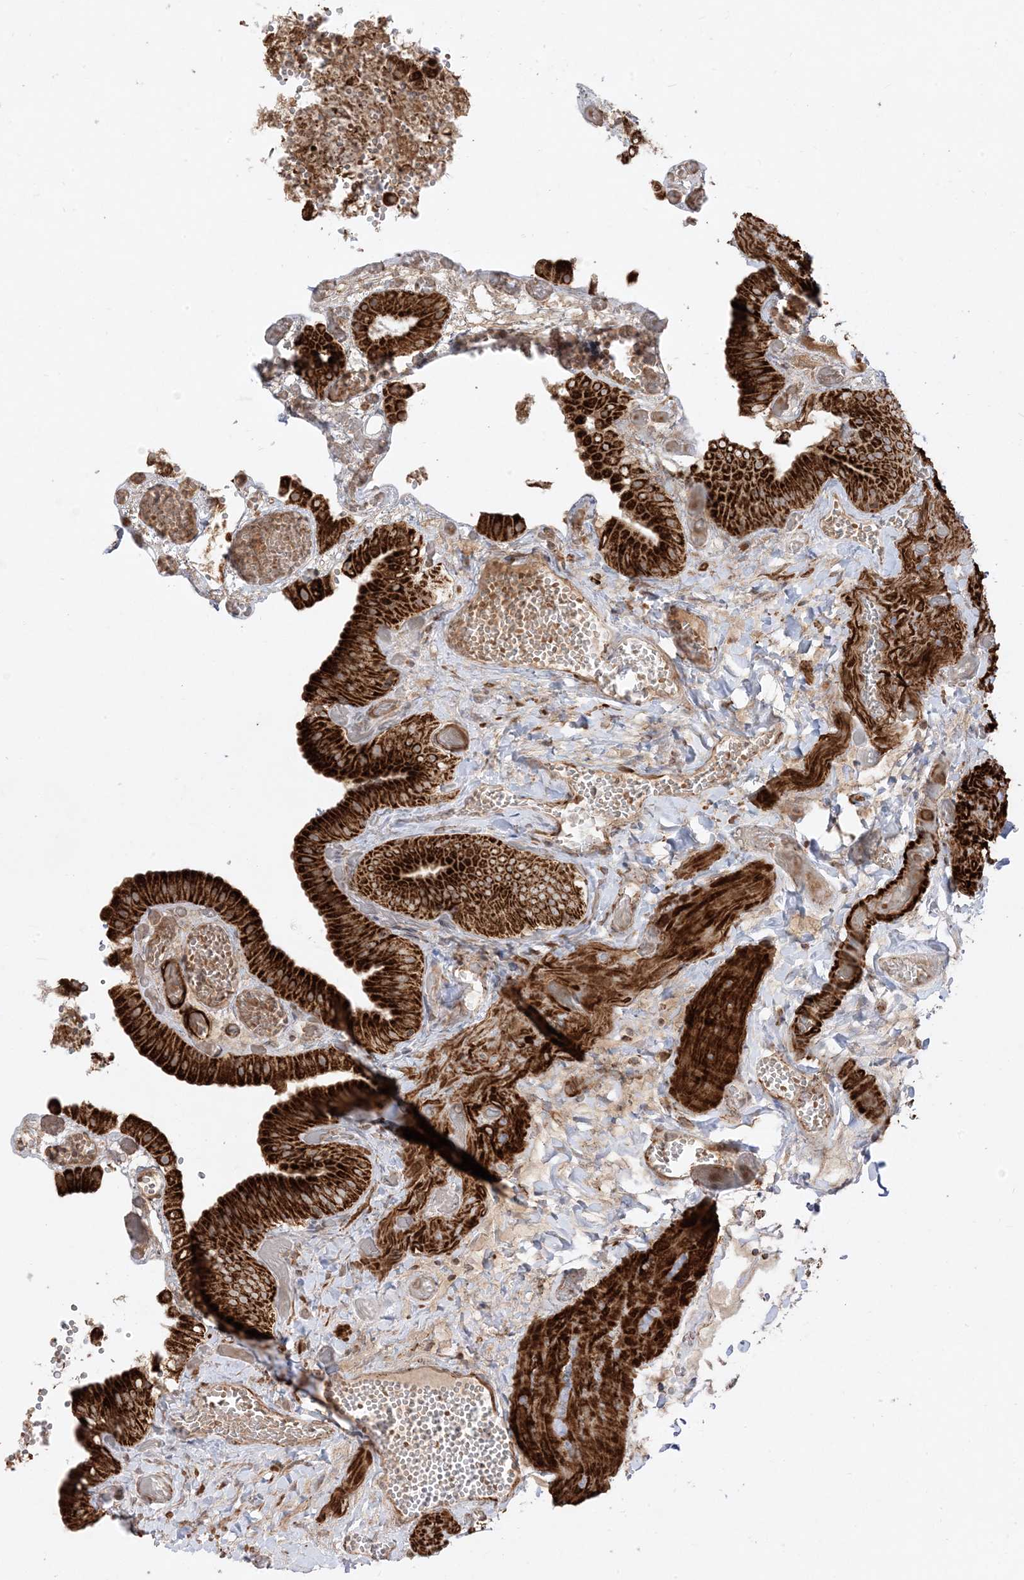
{"staining": {"intensity": "strong", "quantity": ">75%", "location": "cytoplasmic/membranous"}, "tissue": "gallbladder", "cell_type": "Glandular cells", "image_type": "normal", "snomed": [{"axis": "morphology", "description": "Normal tissue, NOS"}, {"axis": "topography", "description": "Gallbladder"}], "caption": "Gallbladder stained with immunohistochemistry (IHC) demonstrates strong cytoplasmic/membranous staining in about >75% of glandular cells.", "gene": "AARS2", "patient": {"sex": "female", "age": 64}}